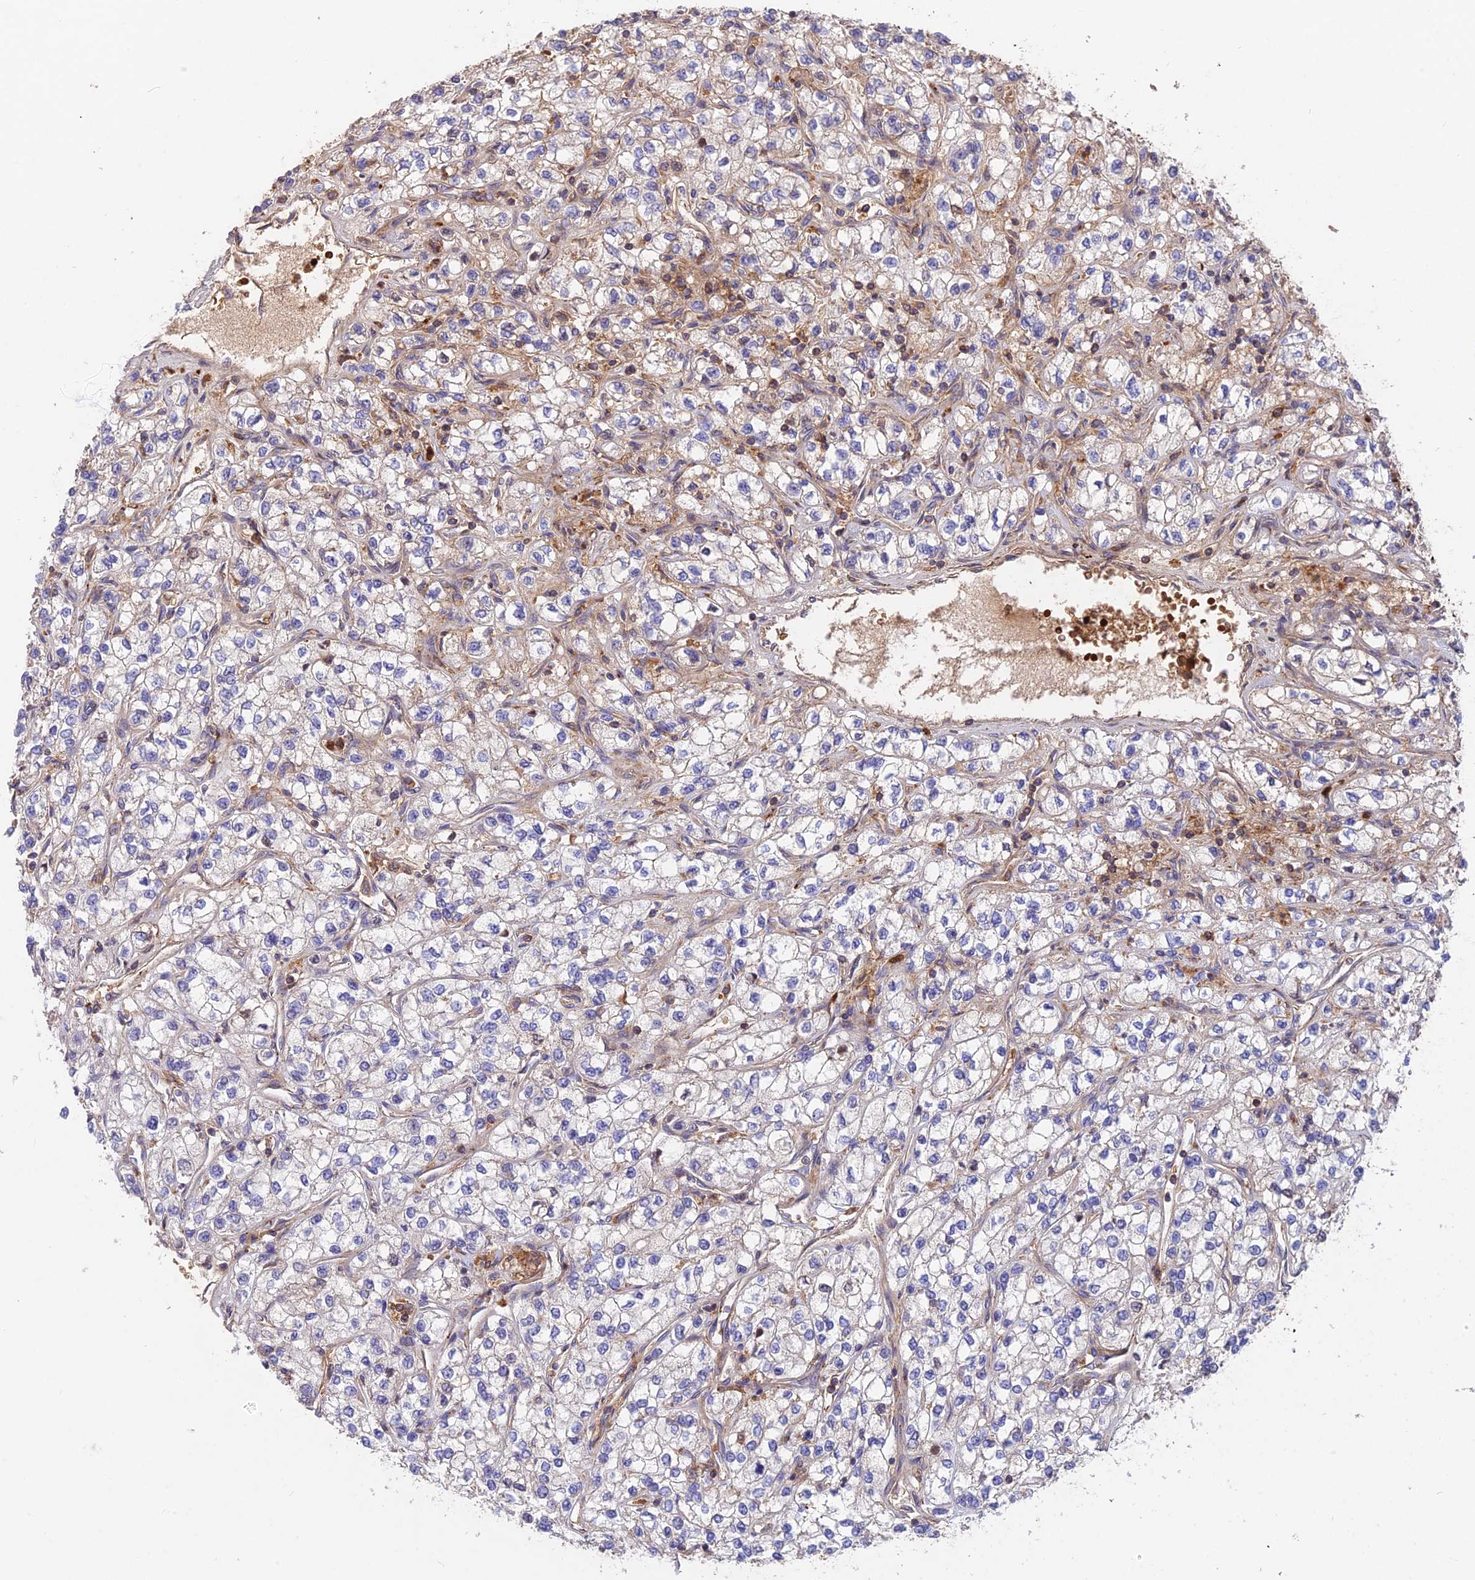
{"staining": {"intensity": "negative", "quantity": "none", "location": "none"}, "tissue": "renal cancer", "cell_type": "Tumor cells", "image_type": "cancer", "snomed": [{"axis": "morphology", "description": "Adenocarcinoma, NOS"}, {"axis": "topography", "description": "Kidney"}], "caption": "This is an IHC image of renal cancer. There is no staining in tumor cells.", "gene": "CPNE7", "patient": {"sex": "male", "age": 80}}